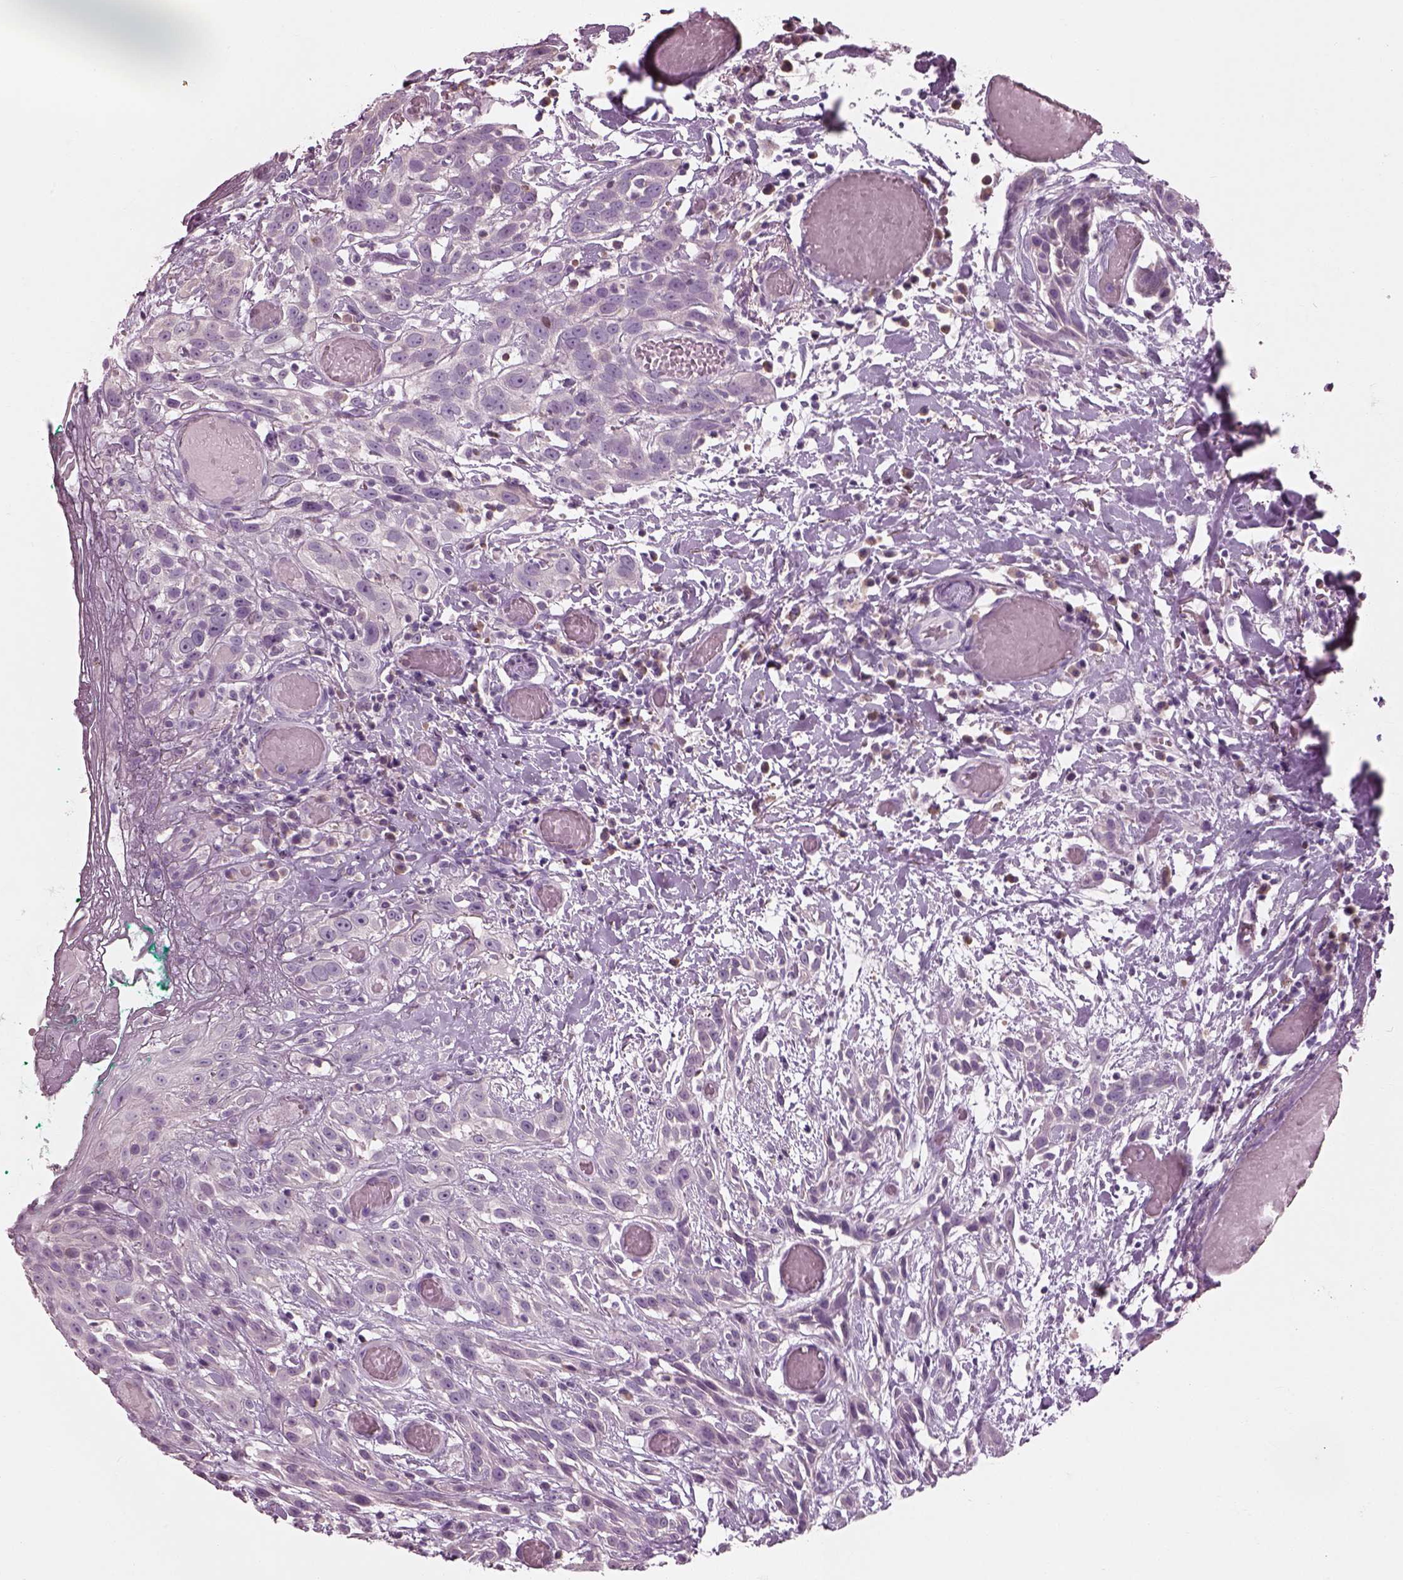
{"staining": {"intensity": "negative", "quantity": "none", "location": "none"}, "tissue": "head and neck cancer", "cell_type": "Tumor cells", "image_type": "cancer", "snomed": [{"axis": "morphology", "description": "Normal tissue, NOS"}, {"axis": "morphology", "description": "Squamous cell carcinoma, NOS"}, {"axis": "topography", "description": "Oral tissue"}, {"axis": "topography", "description": "Salivary gland"}, {"axis": "topography", "description": "Head-Neck"}], "caption": "Head and neck cancer (squamous cell carcinoma) stained for a protein using immunohistochemistry (IHC) demonstrates no expression tumor cells.", "gene": "SLC27A2", "patient": {"sex": "female", "age": 62}}